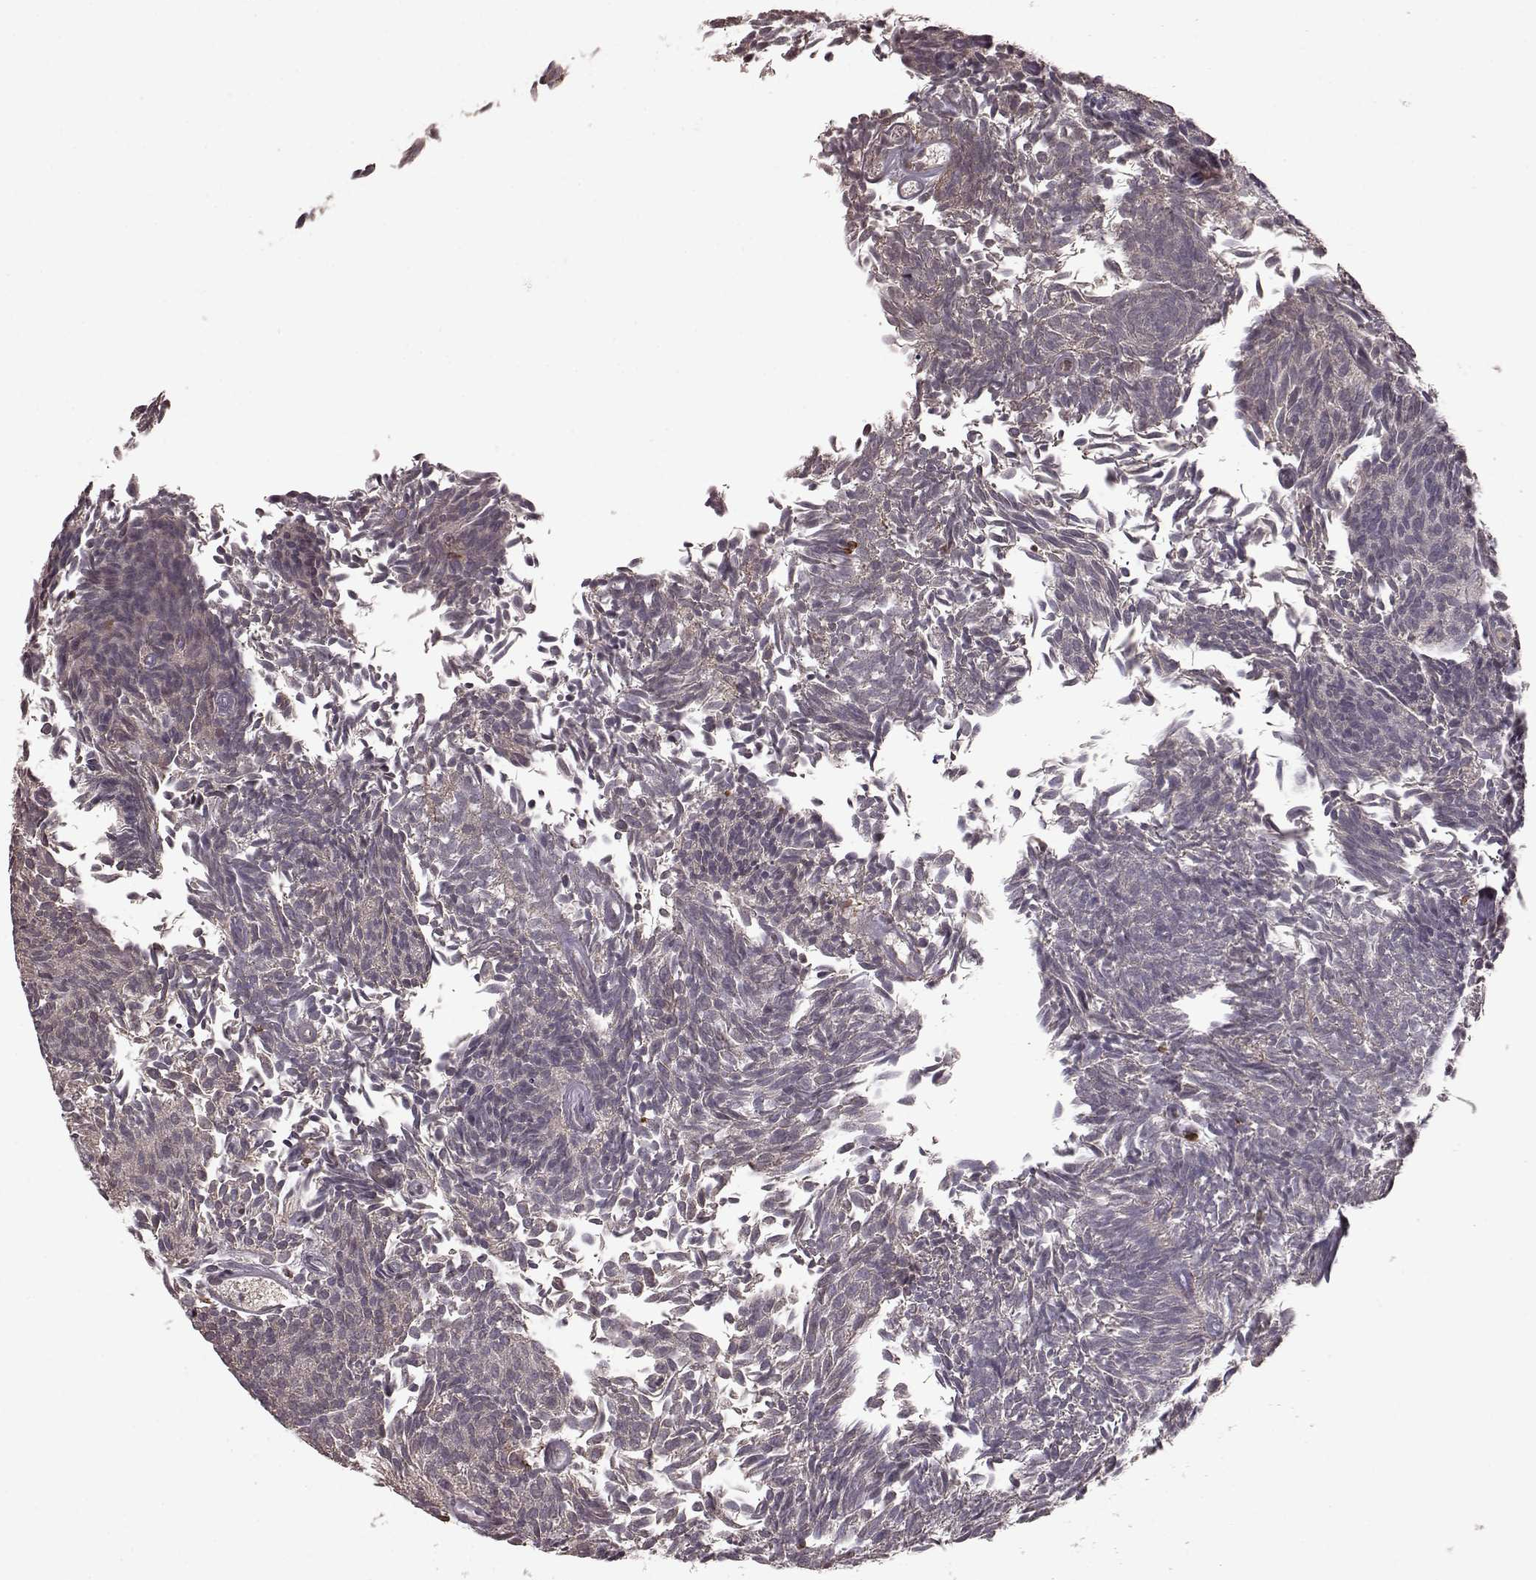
{"staining": {"intensity": "negative", "quantity": "none", "location": "none"}, "tissue": "urothelial cancer", "cell_type": "Tumor cells", "image_type": "cancer", "snomed": [{"axis": "morphology", "description": "Urothelial carcinoma, Low grade"}, {"axis": "topography", "description": "Urinary bladder"}], "caption": "Histopathology image shows no protein staining in tumor cells of urothelial cancer tissue.", "gene": "ELOVL5", "patient": {"sex": "male", "age": 77}}